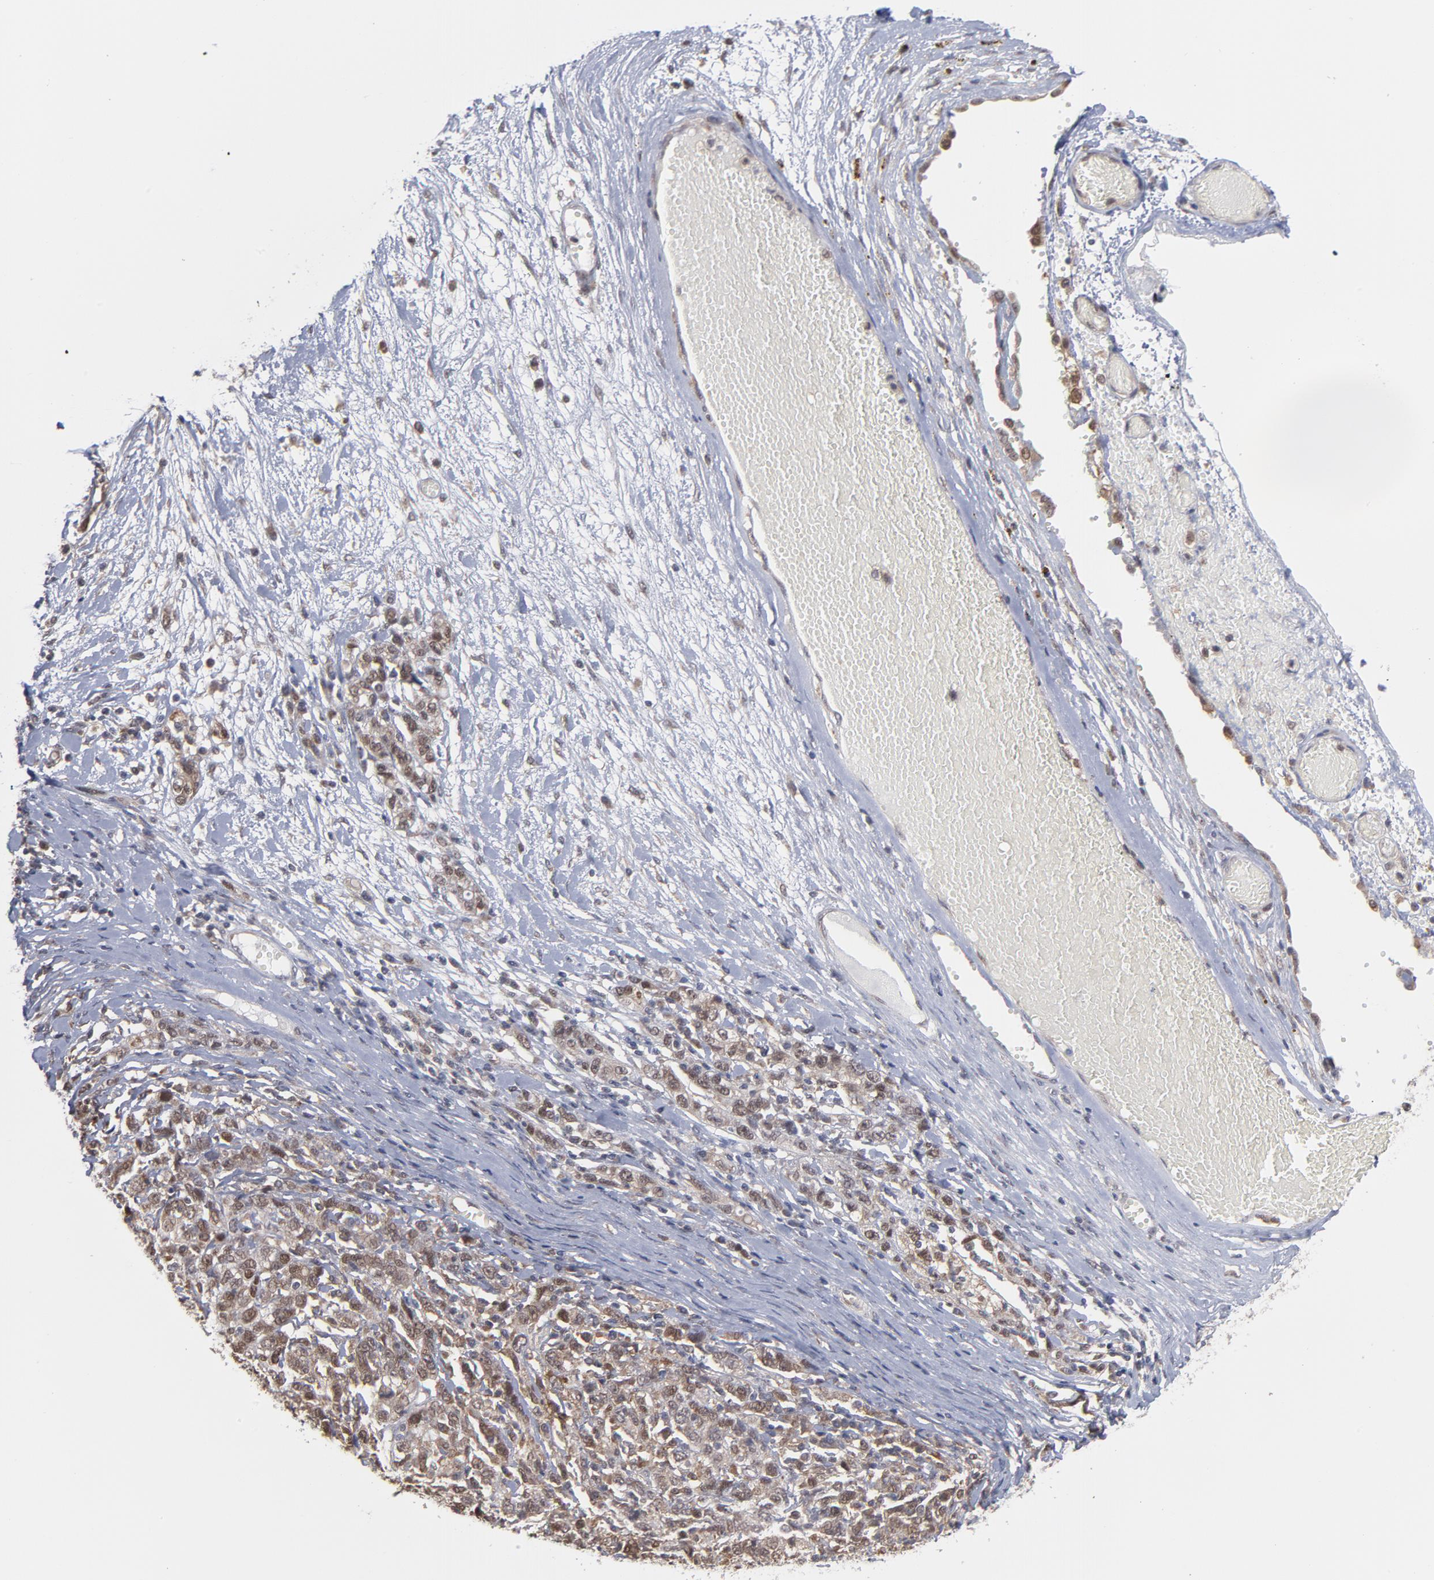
{"staining": {"intensity": "weak", "quantity": "25%-75%", "location": "nuclear"}, "tissue": "ovarian cancer", "cell_type": "Tumor cells", "image_type": "cancer", "snomed": [{"axis": "morphology", "description": "Cystadenocarcinoma, serous, NOS"}, {"axis": "topography", "description": "Ovary"}], "caption": "Ovarian cancer stained with DAB (3,3'-diaminobenzidine) immunohistochemistry (IHC) reveals low levels of weak nuclear positivity in about 25%-75% of tumor cells. The staining was performed using DAB, with brown indicating positive protein expression. Nuclei are stained blue with hematoxylin.", "gene": "OAS1", "patient": {"sex": "female", "age": 71}}